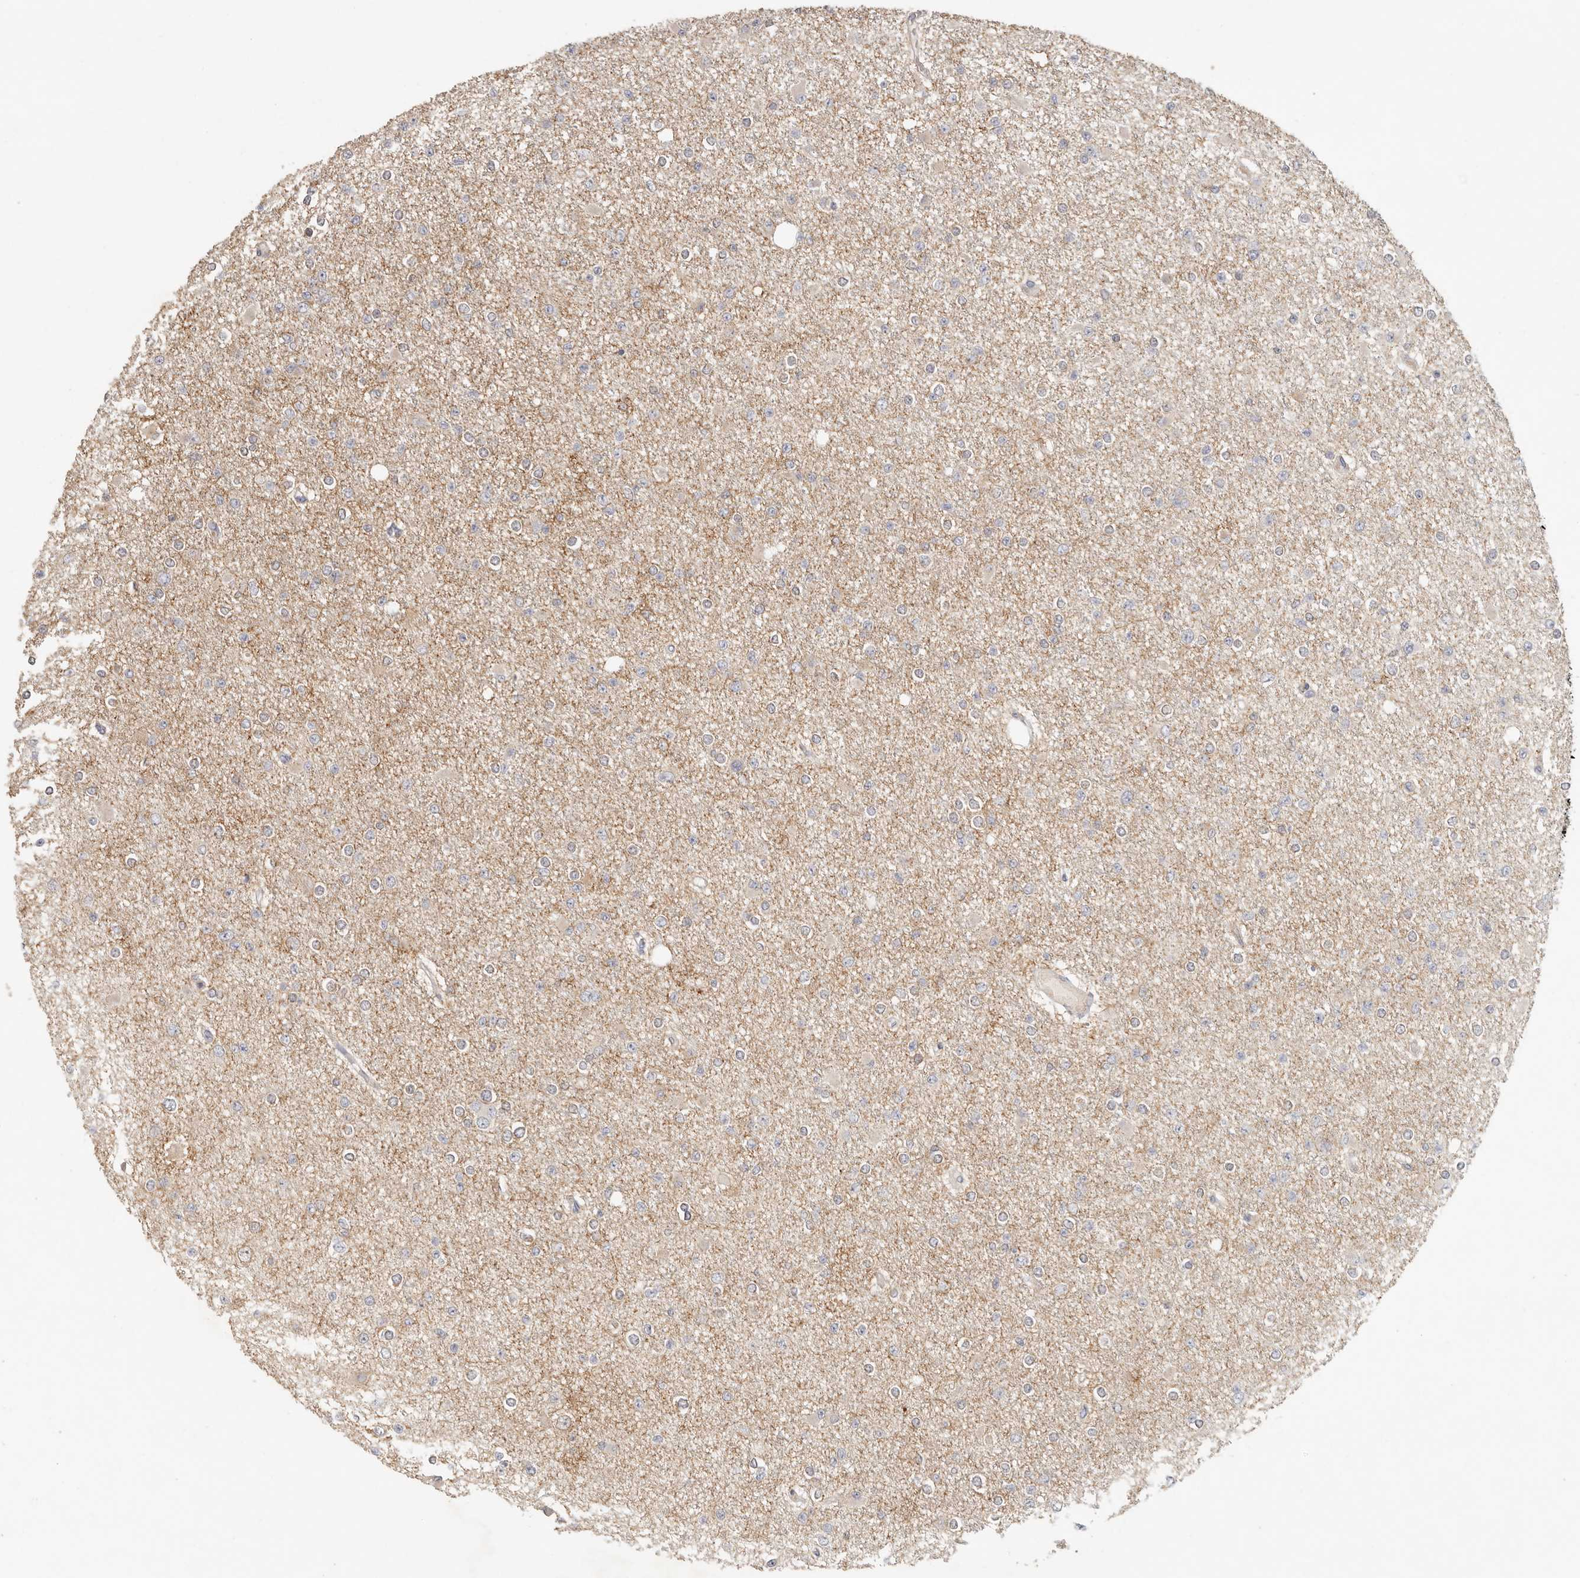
{"staining": {"intensity": "weak", "quantity": "<25%", "location": "cytoplasmic/membranous"}, "tissue": "glioma", "cell_type": "Tumor cells", "image_type": "cancer", "snomed": [{"axis": "morphology", "description": "Glioma, malignant, Low grade"}, {"axis": "topography", "description": "Brain"}], "caption": "Tumor cells show no significant protein positivity in malignant low-grade glioma. (Immunohistochemistry, brightfield microscopy, high magnification).", "gene": "CSK", "patient": {"sex": "female", "age": 22}}